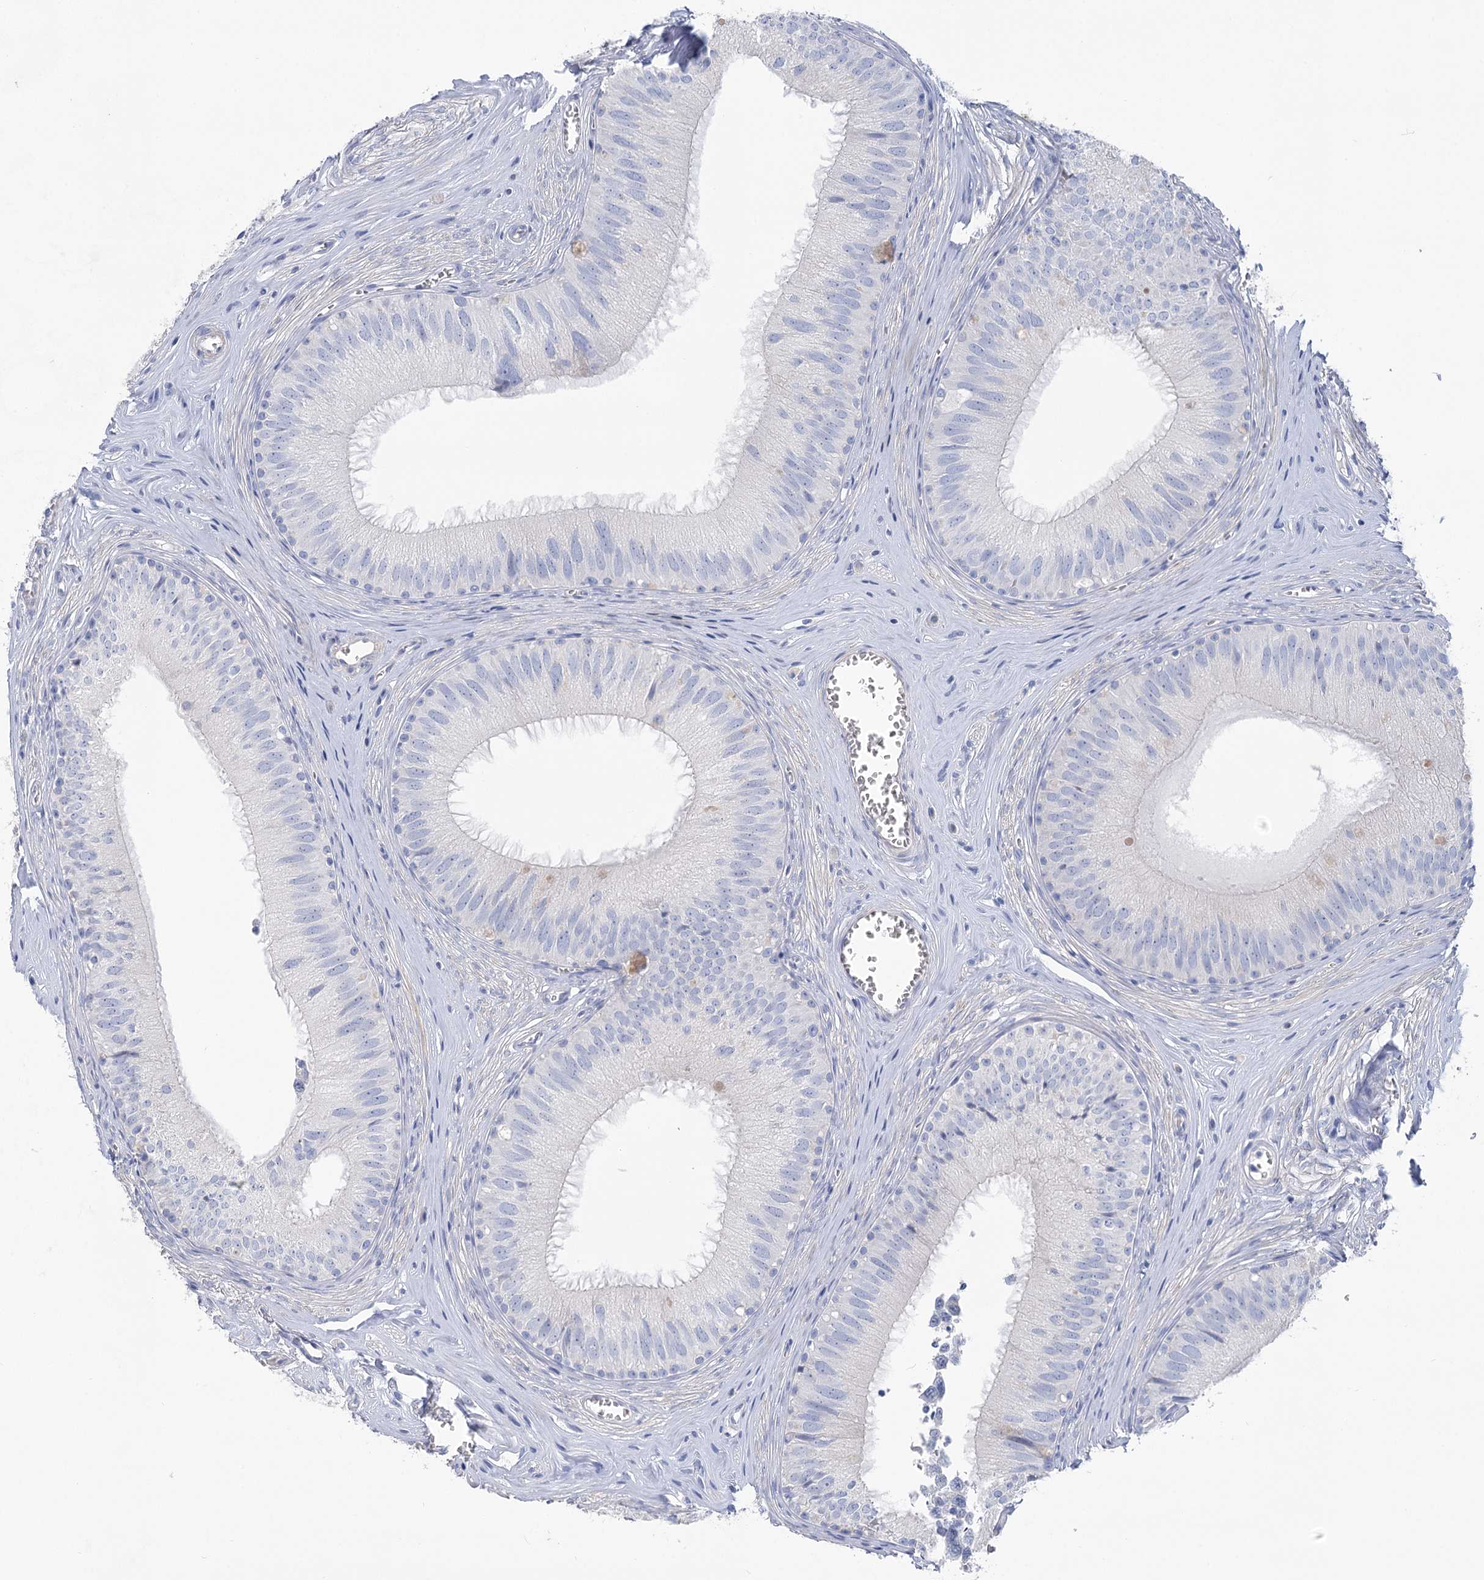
{"staining": {"intensity": "negative", "quantity": "none", "location": "none"}, "tissue": "epididymis", "cell_type": "Glandular cells", "image_type": "normal", "snomed": [{"axis": "morphology", "description": "Normal tissue, NOS"}, {"axis": "topography", "description": "Epididymis"}], "caption": "IHC photomicrograph of normal epididymis: epididymis stained with DAB displays no significant protein positivity in glandular cells.", "gene": "WDR74", "patient": {"sex": "male", "age": 36}}